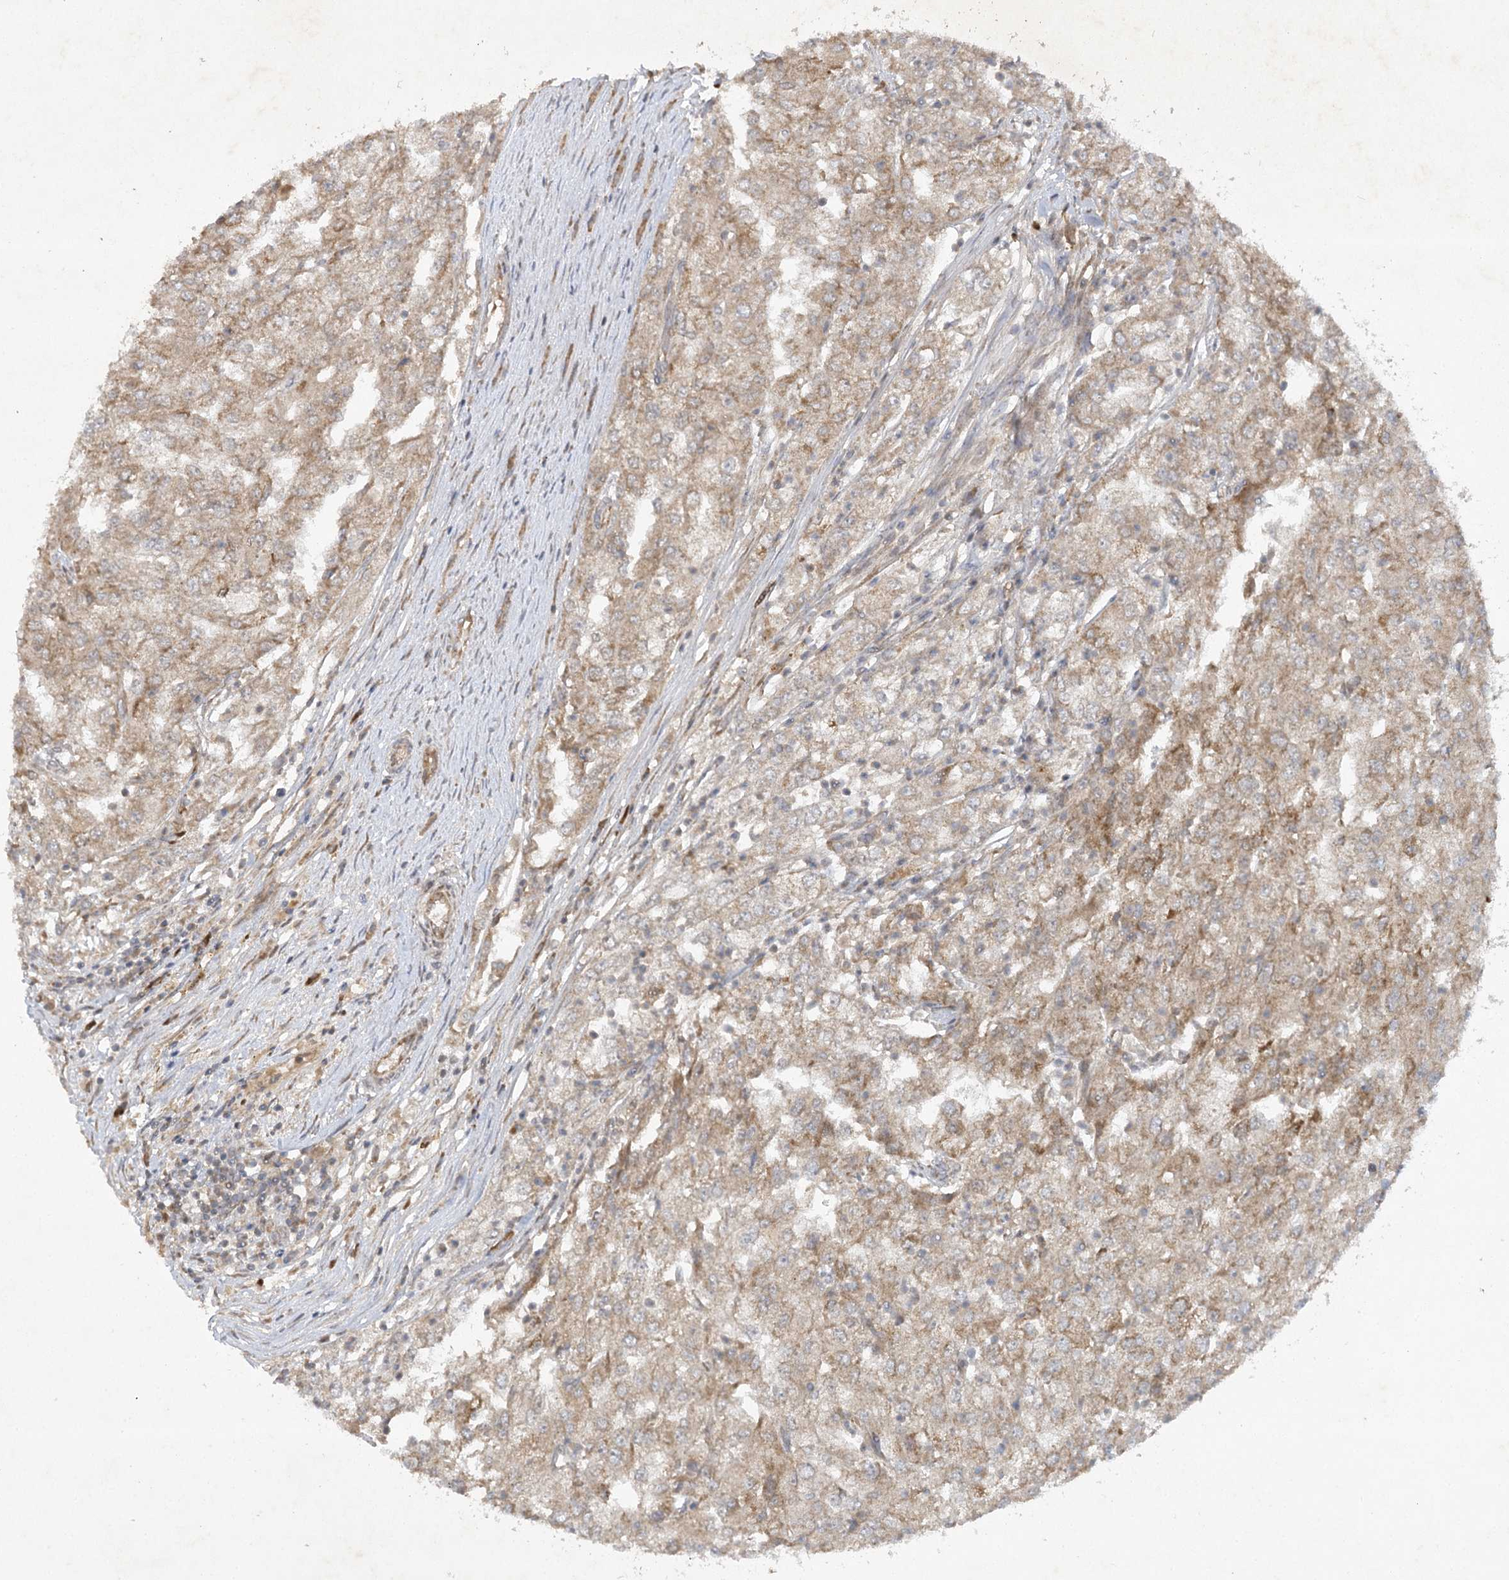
{"staining": {"intensity": "moderate", "quantity": ">75%", "location": "cytoplasmic/membranous"}, "tissue": "renal cancer", "cell_type": "Tumor cells", "image_type": "cancer", "snomed": [{"axis": "morphology", "description": "Adenocarcinoma, NOS"}, {"axis": "topography", "description": "Kidney"}], "caption": "An image of human renal cancer (adenocarcinoma) stained for a protein exhibits moderate cytoplasmic/membranous brown staining in tumor cells.", "gene": "TRAF3IP1", "patient": {"sex": "female", "age": 54}}